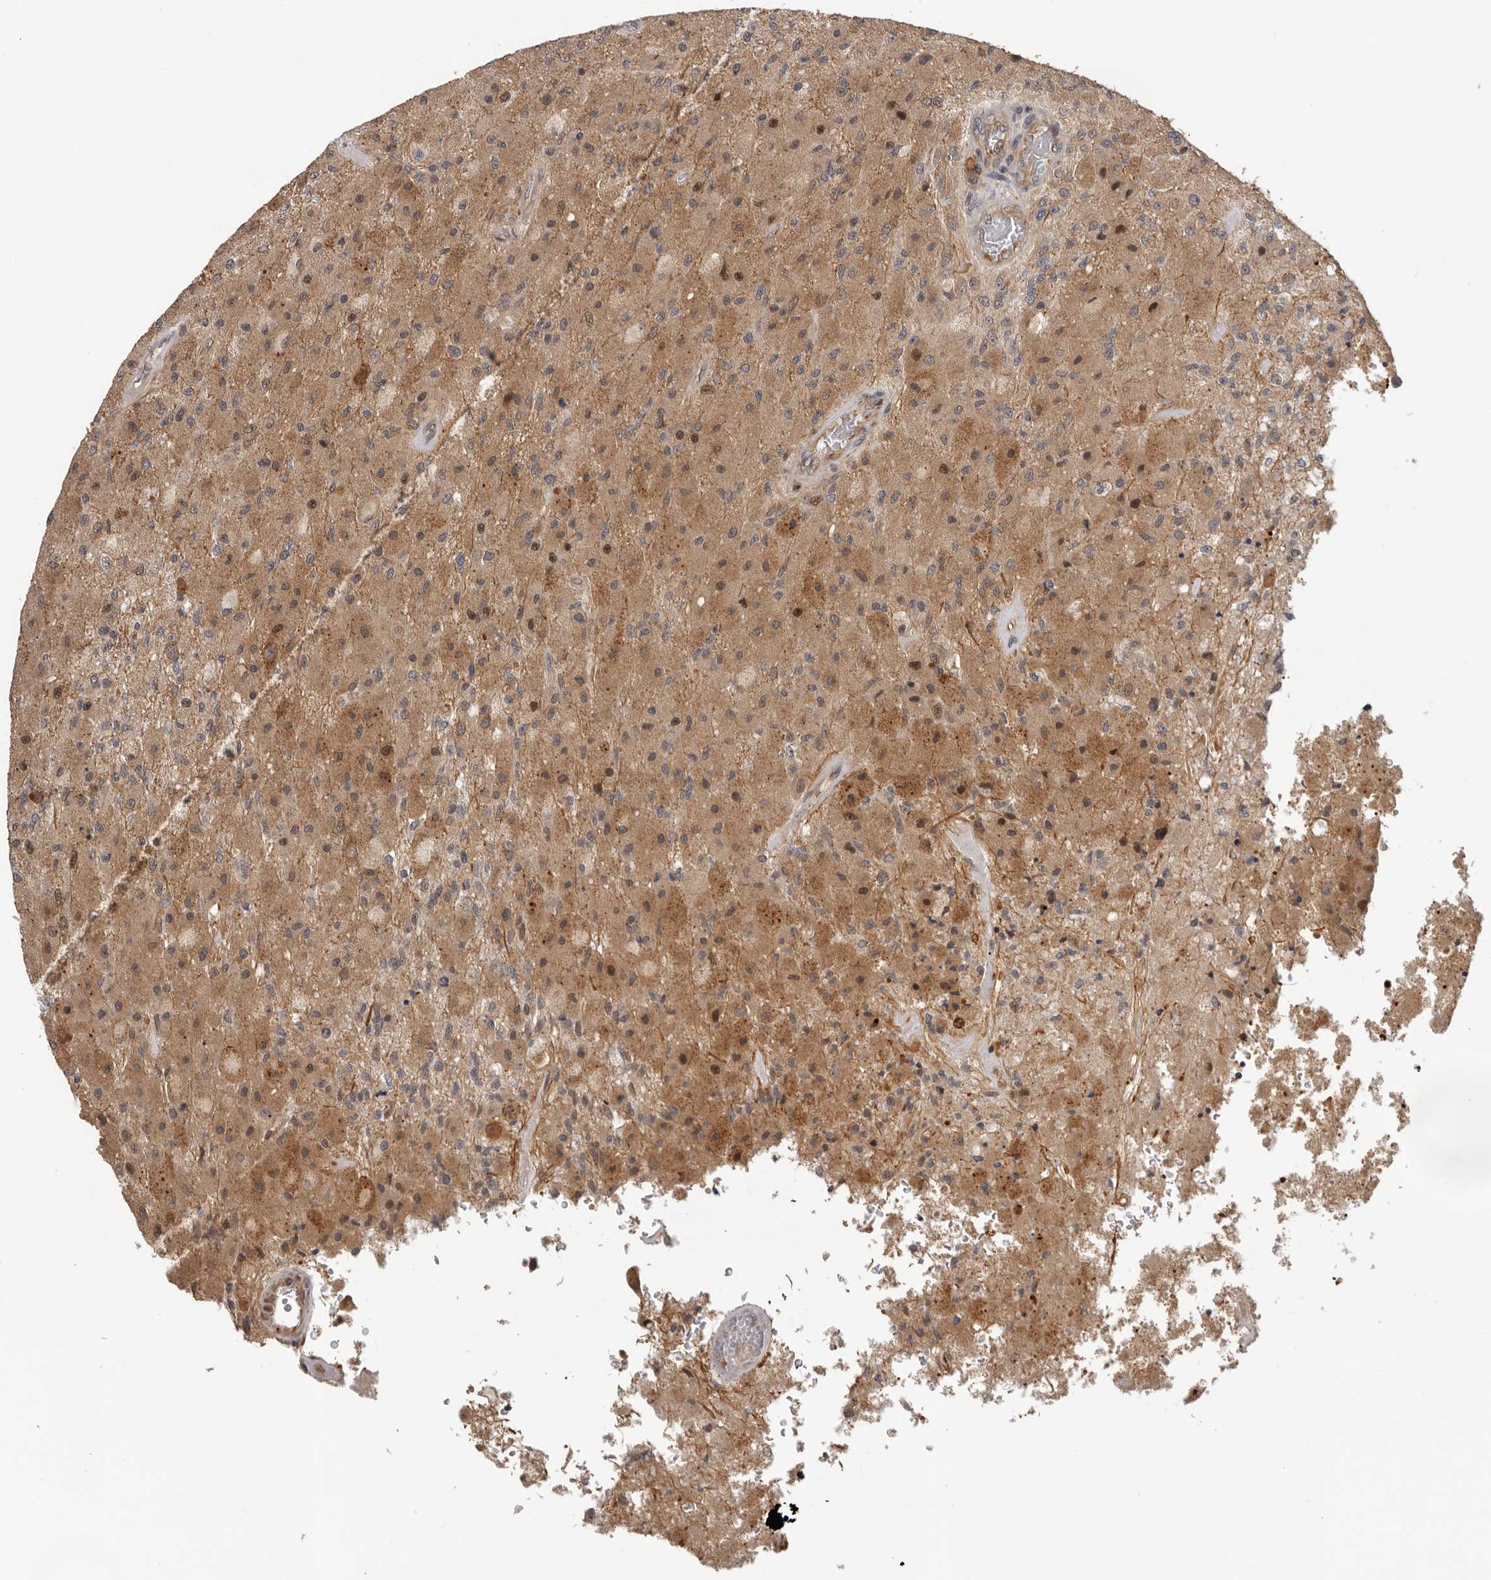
{"staining": {"intensity": "moderate", "quantity": ">75%", "location": "cytoplasmic/membranous,nuclear"}, "tissue": "glioma", "cell_type": "Tumor cells", "image_type": "cancer", "snomed": [{"axis": "morphology", "description": "Normal tissue, NOS"}, {"axis": "morphology", "description": "Glioma, malignant, High grade"}, {"axis": "topography", "description": "Cerebral cortex"}], "caption": "This image reveals high-grade glioma (malignant) stained with immunohistochemistry (IHC) to label a protein in brown. The cytoplasmic/membranous and nuclear of tumor cells show moderate positivity for the protein. Nuclei are counter-stained blue.", "gene": "RNF157", "patient": {"sex": "male", "age": 77}}